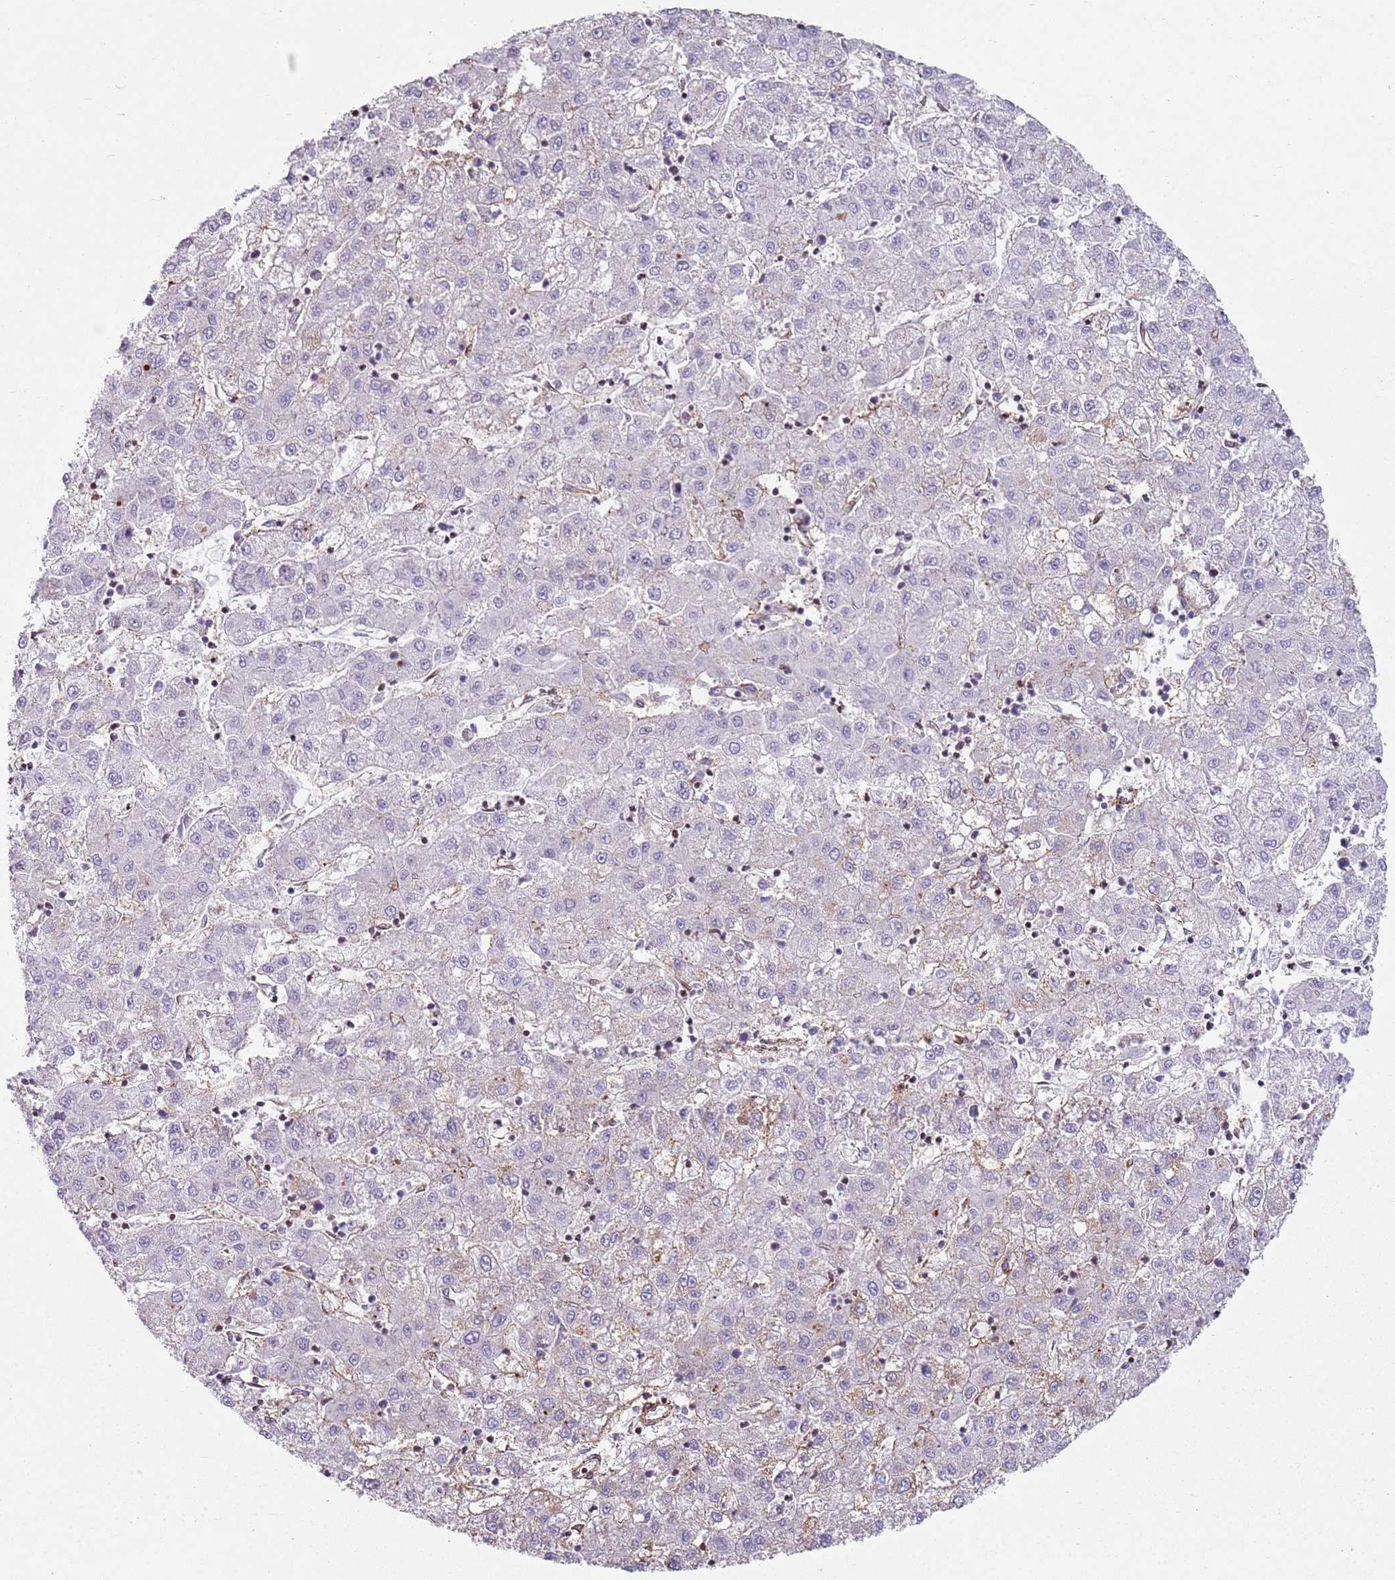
{"staining": {"intensity": "negative", "quantity": "none", "location": "none"}, "tissue": "liver cancer", "cell_type": "Tumor cells", "image_type": "cancer", "snomed": [{"axis": "morphology", "description": "Carcinoma, Hepatocellular, NOS"}, {"axis": "topography", "description": "Liver"}], "caption": "Image shows no protein staining in tumor cells of liver hepatocellular carcinoma tissue. Brightfield microscopy of immunohistochemistry (IHC) stained with DAB (brown) and hematoxylin (blue), captured at high magnification.", "gene": "GNAI3", "patient": {"sex": "male", "age": 72}}